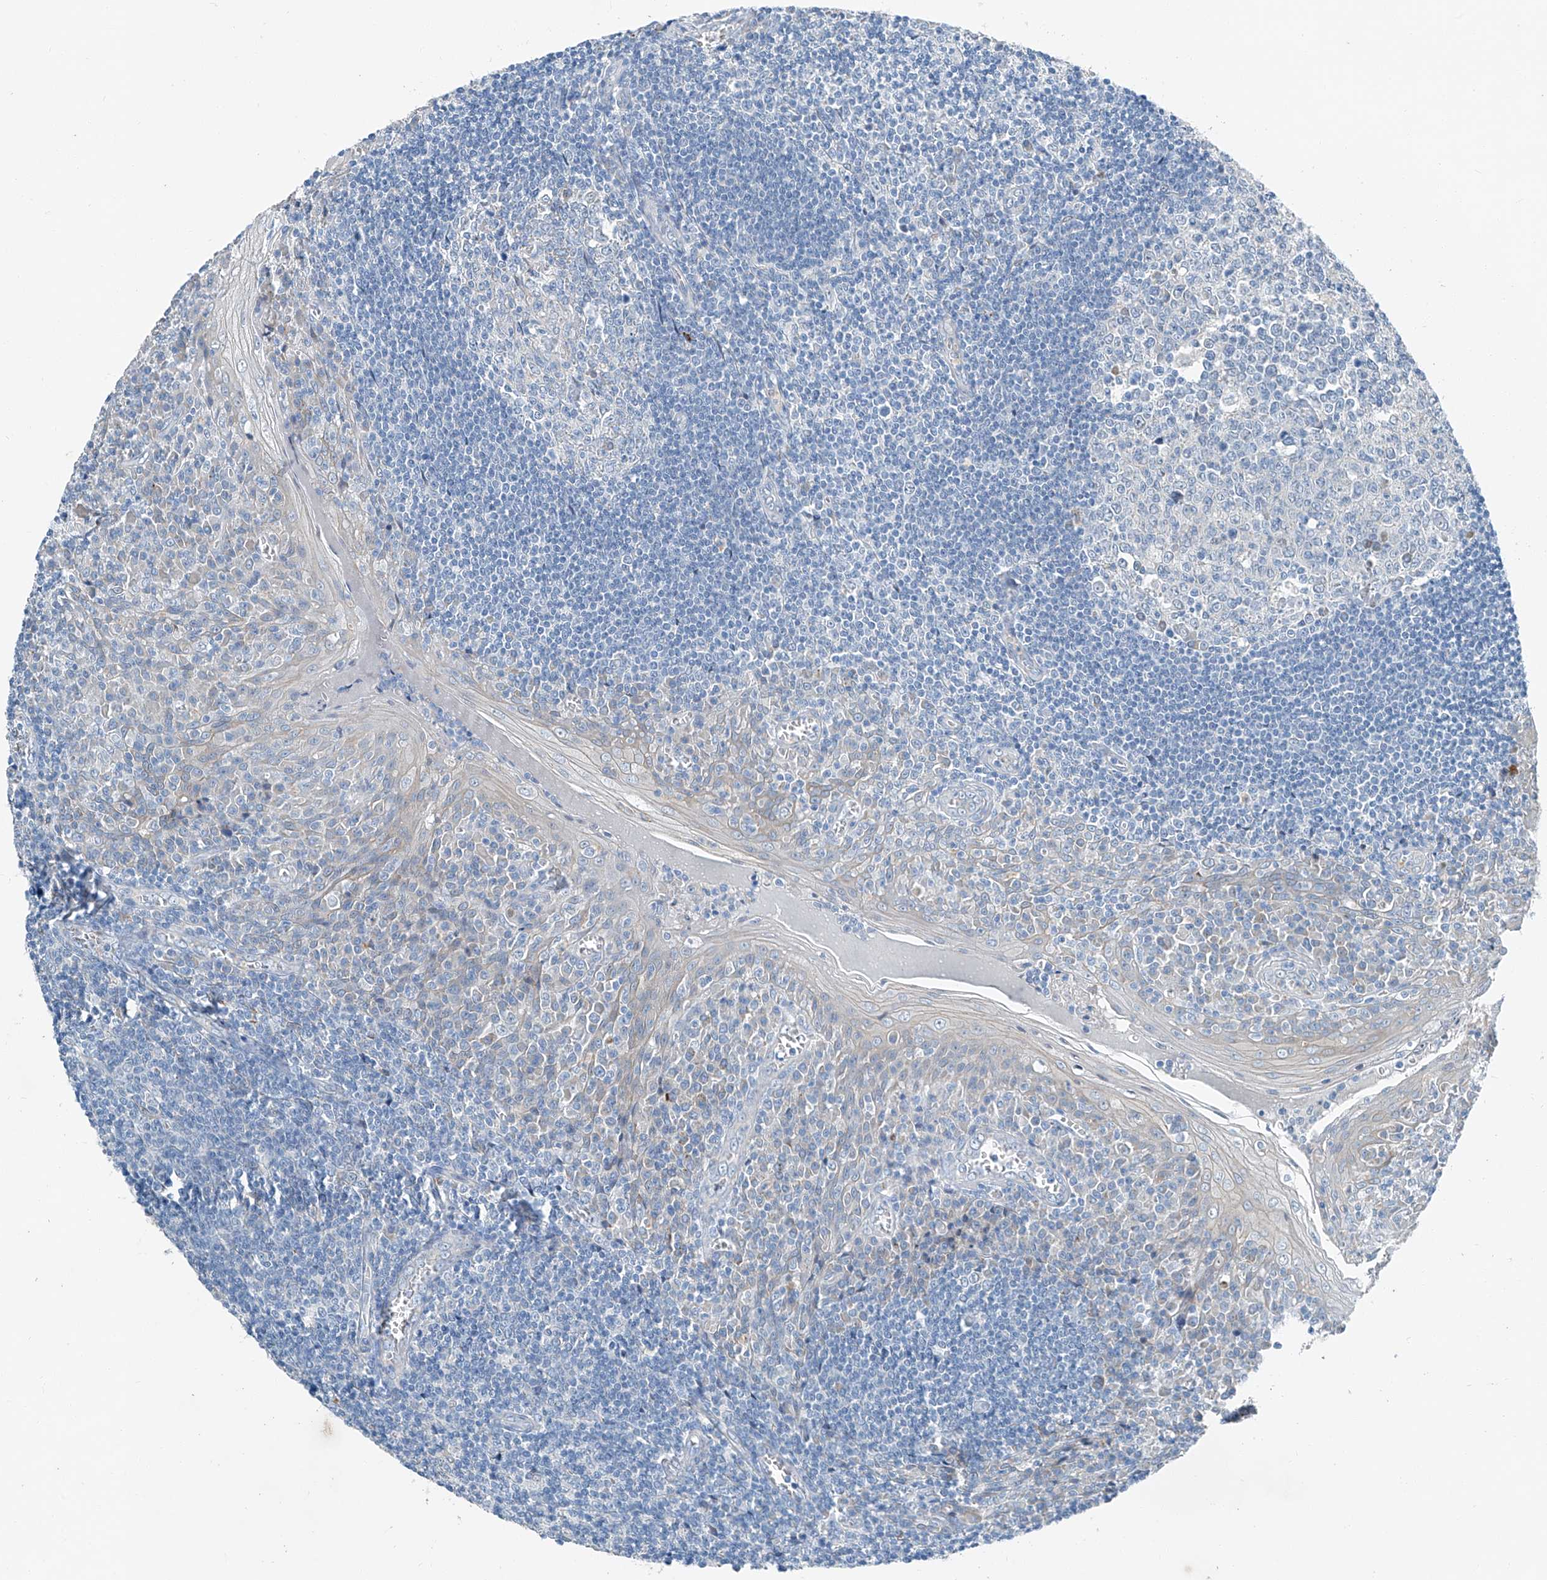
{"staining": {"intensity": "negative", "quantity": "none", "location": "none"}, "tissue": "tonsil", "cell_type": "Germinal center cells", "image_type": "normal", "snomed": [{"axis": "morphology", "description": "Normal tissue, NOS"}, {"axis": "topography", "description": "Tonsil"}], "caption": "Immunohistochemical staining of benign tonsil demonstrates no significant positivity in germinal center cells.", "gene": "MDGA1", "patient": {"sex": "male", "age": 27}}